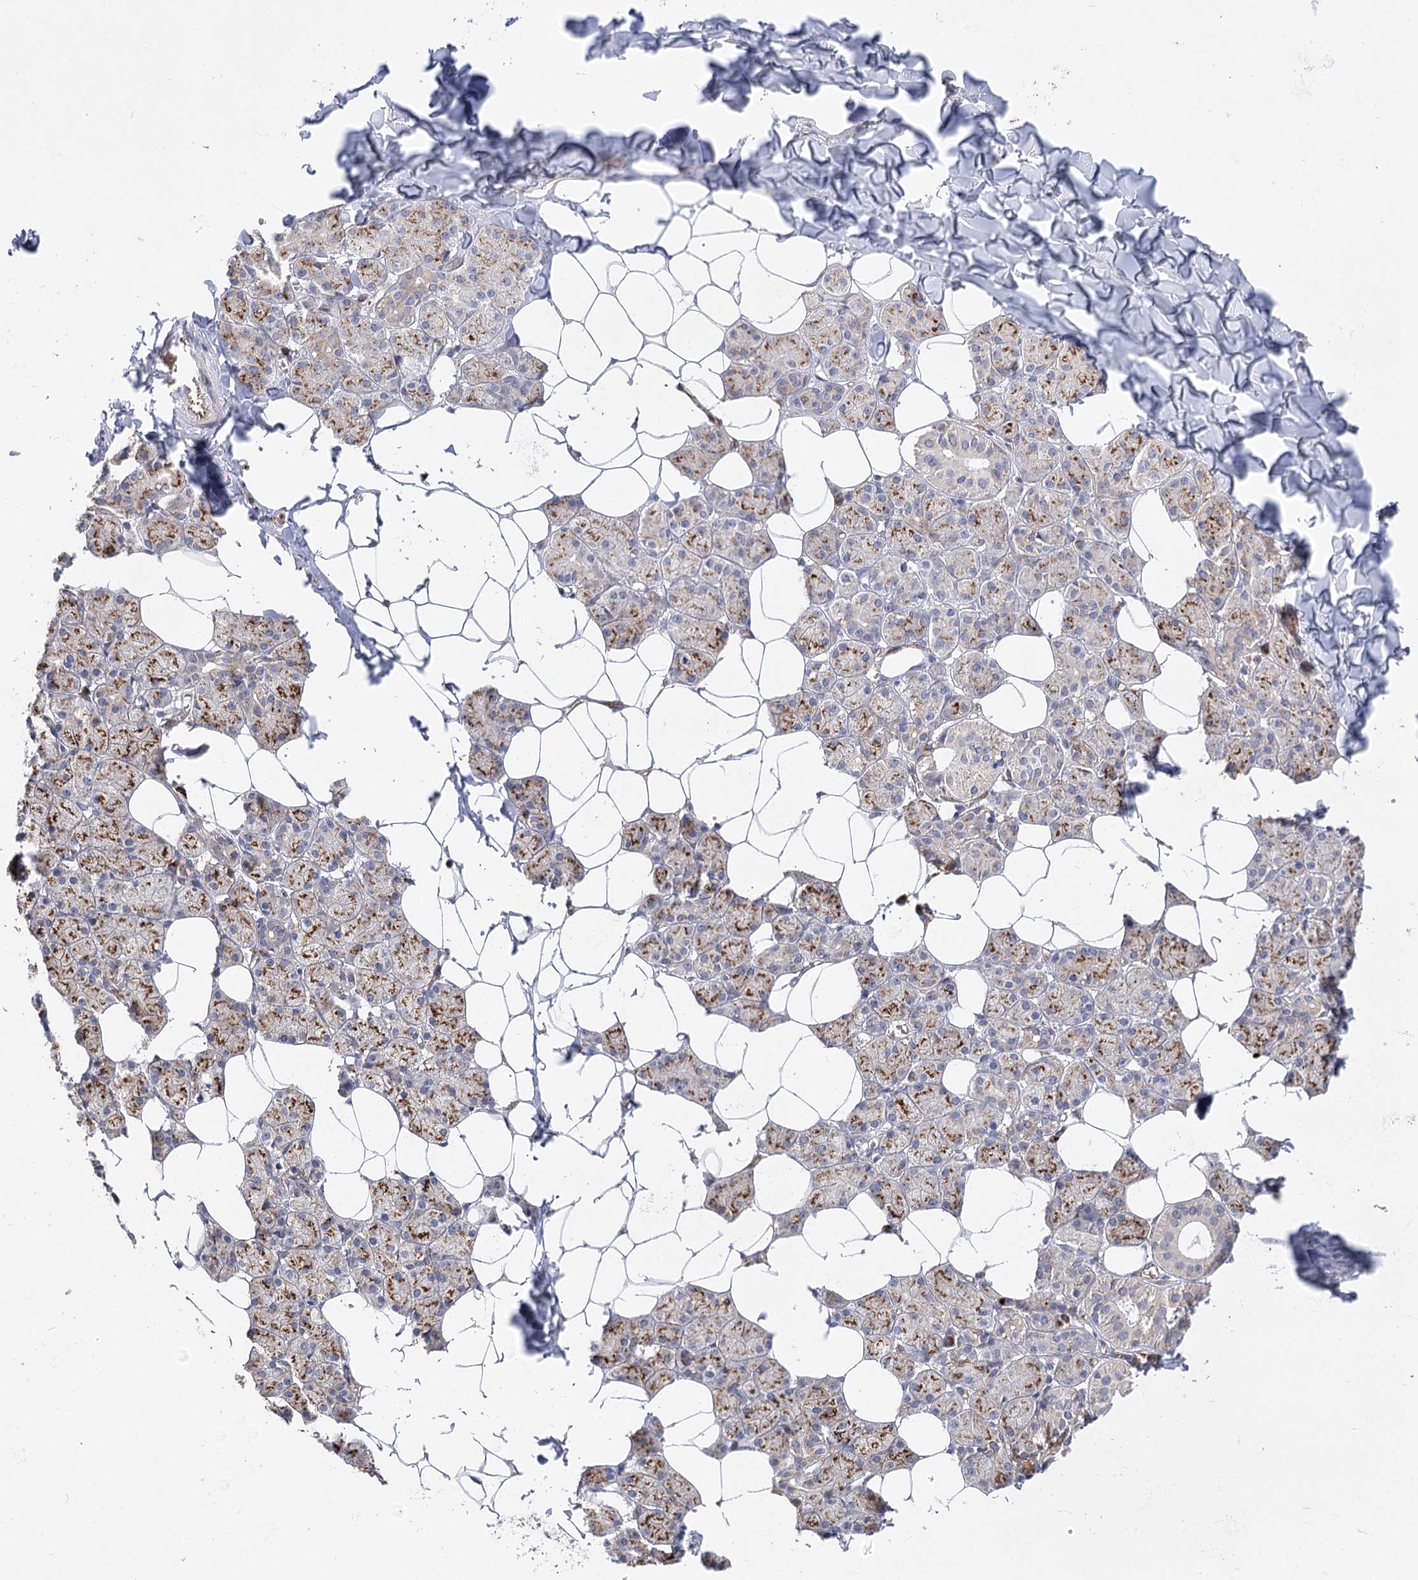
{"staining": {"intensity": "strong", "quantity": "25%-75%", "location": "cytoplasmic/membranous"}, "tissue": "salivary gland", "cell_type": "Glandular cells", "image_type": "normal", "snomed": [{"axis": "morphology", "description": "Normal tissue, NOS"}, {"axis": "topography", "description": "Salivary gland"}], "caption": "High-magnification brightfield microscopy of unremarkable salivary gland stained with DAB (3,3'-diaminobenzidine) (brown) and counterstained with hematoxylin (blue). glandular cells exhibit strong cytoplasmic/membranous expression is seen in about25%-75% of cells.", "gene": "ARHGAP31", "patient": {"sex": "female", "age": 33}}